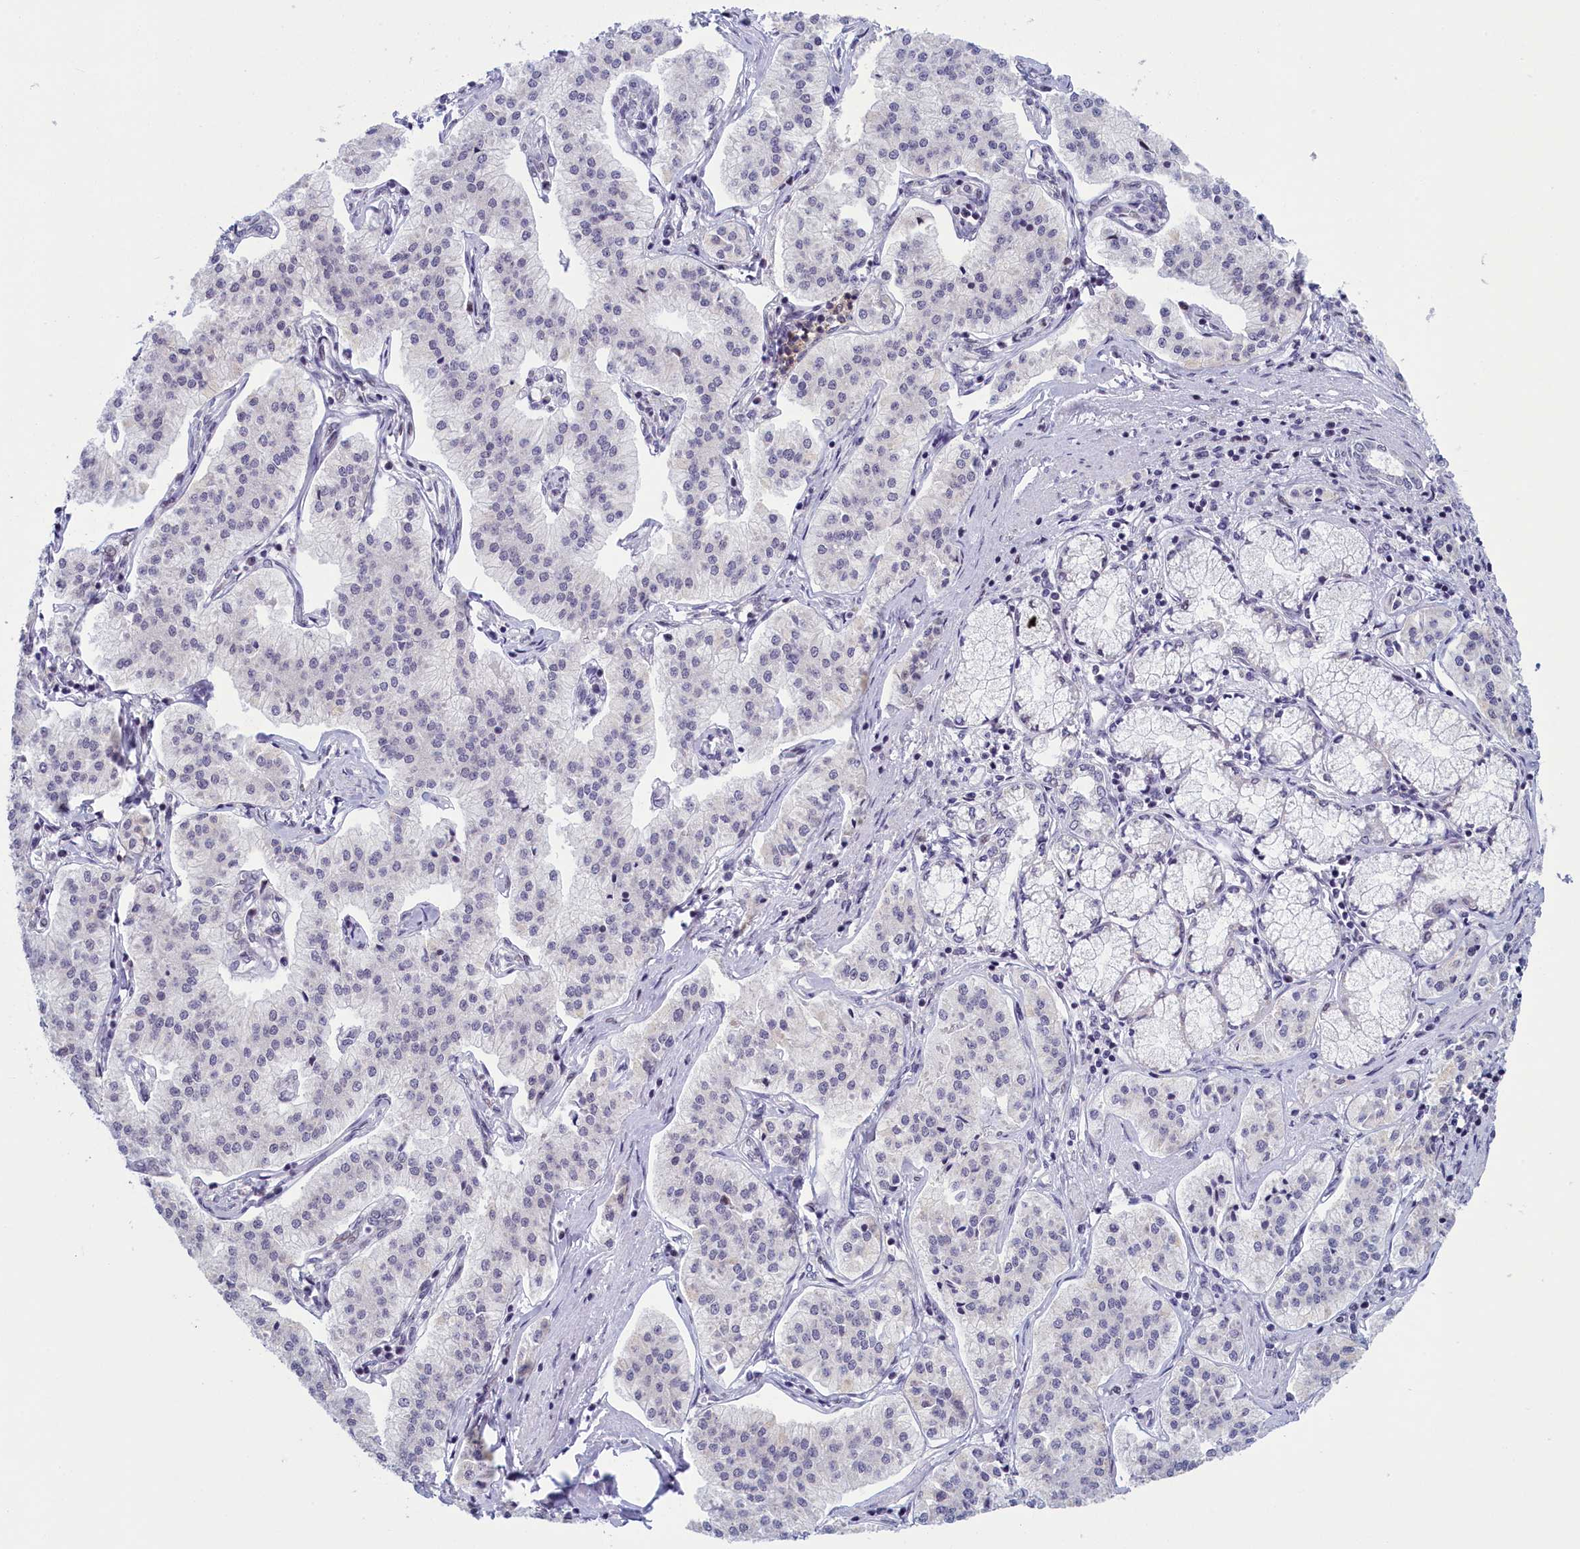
{"staining": {"intensity": "negative", "quantity": "none", "location": "none"}, "tissue": "pancreatic cancer", "cell_type": "Tumor cells", "image_type": "cancer", "snomed": [{"axis": "morphology", "description": "Adenocarcinoma, NOS"}, {"axis": "topography", "description": "Pancreas"}], "caption": "Histopathology image shows no protein positivity in tumor cells of pancreatic adenocarcinoma tissue.", "gene": "ATF7IP2", "patient": {"sex": "female", "age": 50}}